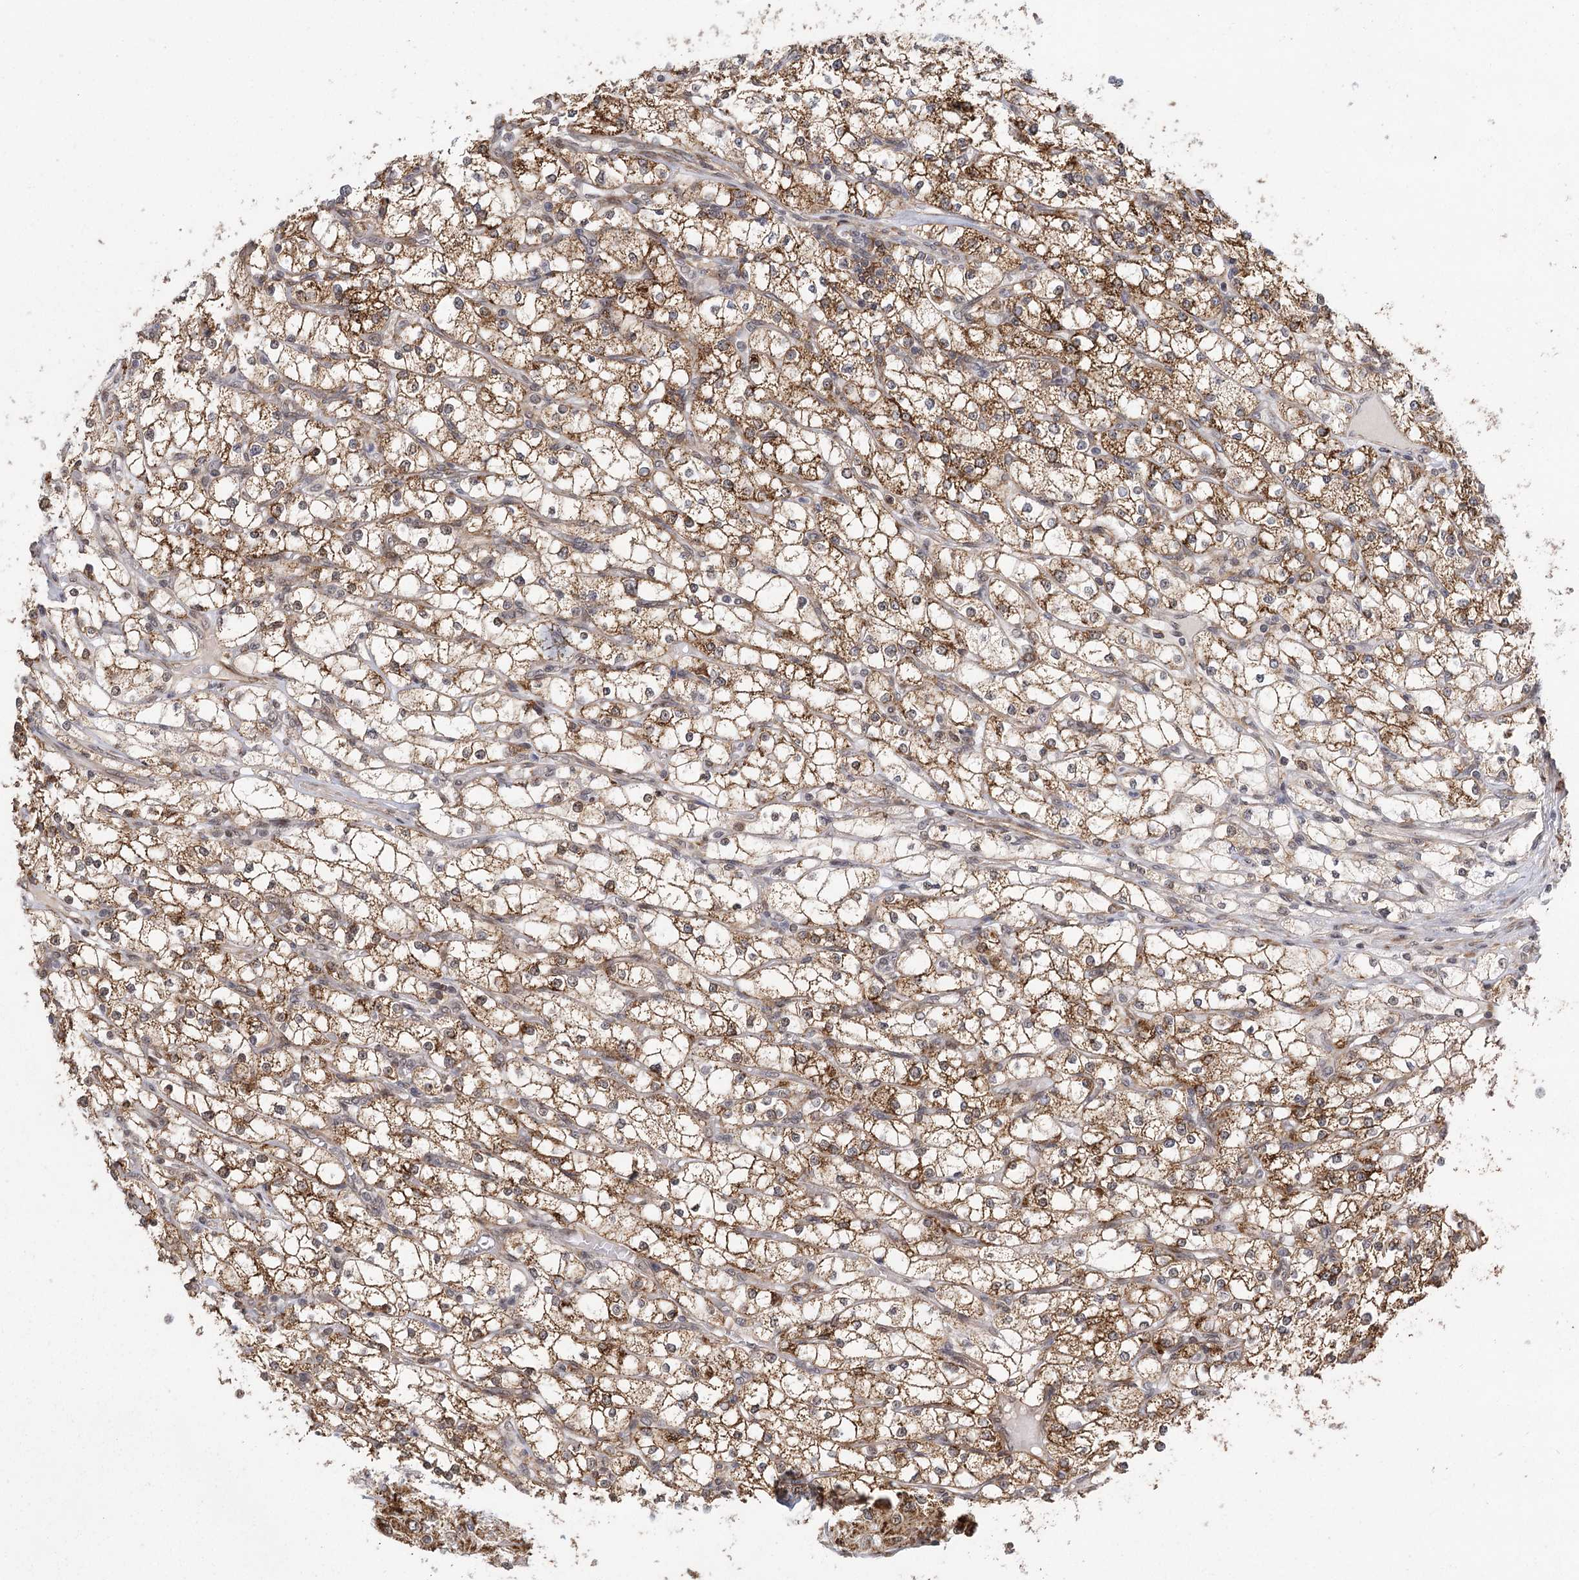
{"staining": {"intensity": "moderate", "quantity": ">75%", "location": "cytoplasmic/membranous"}, "tissue": "renal cancer", "cell_type": "Tumor cells", "image_type": "cancer", "snomed": [{"axis": "morphology", "description": "Adenocarcinoma, NOS"}, {"axis": "topography", "description": "Kidney"}], "caption": "This photomicrograph displays immunohistochemistry (IHC) staining of human renal cancer (adenocarcinoma), with medium moderate cytoplasmic/membranous staining in about >75% of tumor cells.", "gene": "ZCCHC24", "patient": {"sex": "male", "age": 80}}